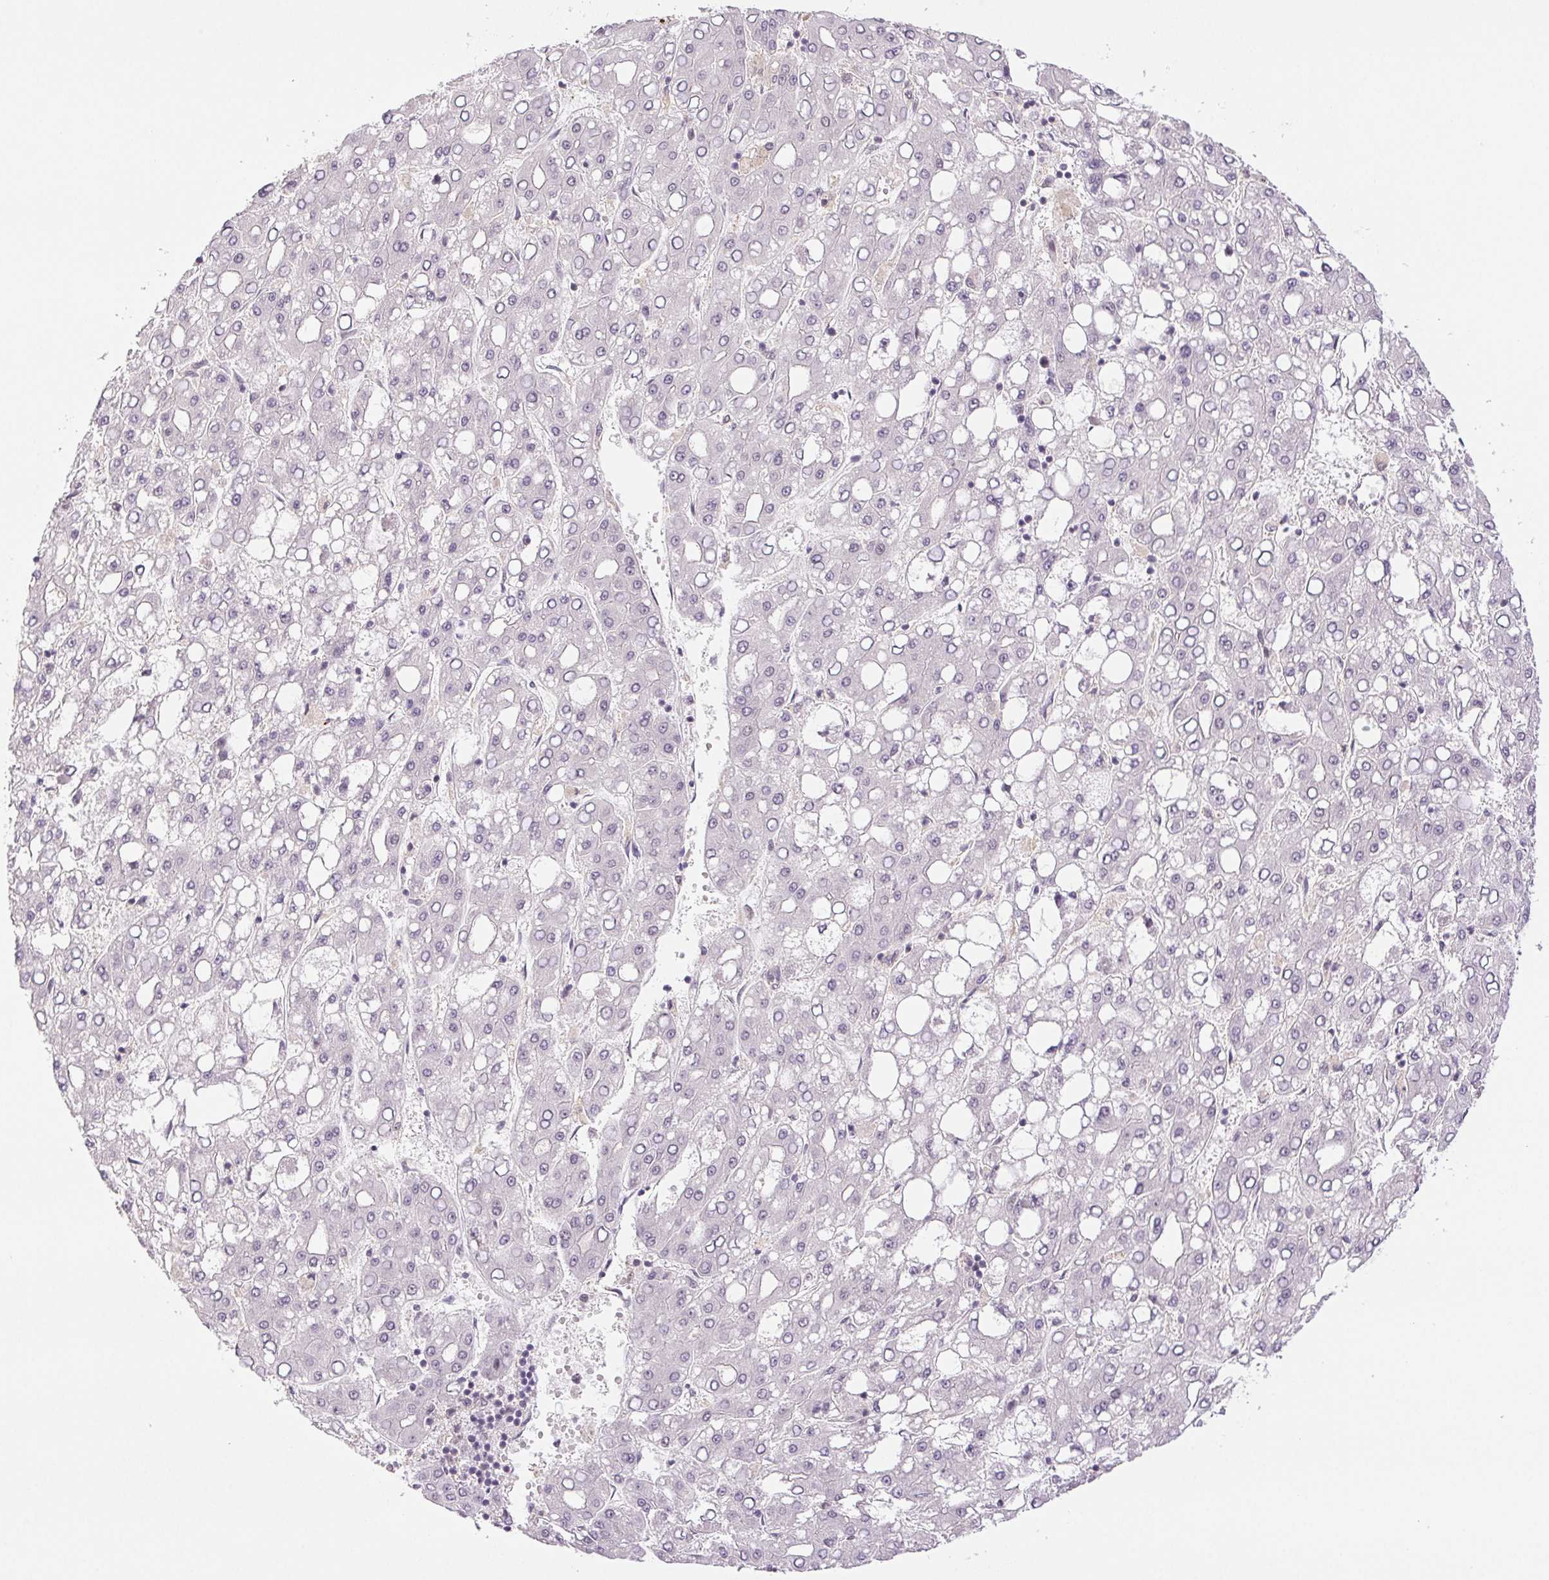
{"staining": {"intensity": "negative", "quantity": "none", "location": "none"}, "tissue": "liver cancer", "cell_type": "Tumor cells", "image_type": "cancer", "snomed": [{"axis": "morphology", "description": "Carcinoma, Hepatocellular, NOS"}, {"axis": "topography", "description": "Liver"}], "caption": "Human liver cancer stained for a protein using immunohistochemistry displays no positivity in tumor cells.", "gene": "PRPF18", "patient": {"sex": "male", "age": 65}}